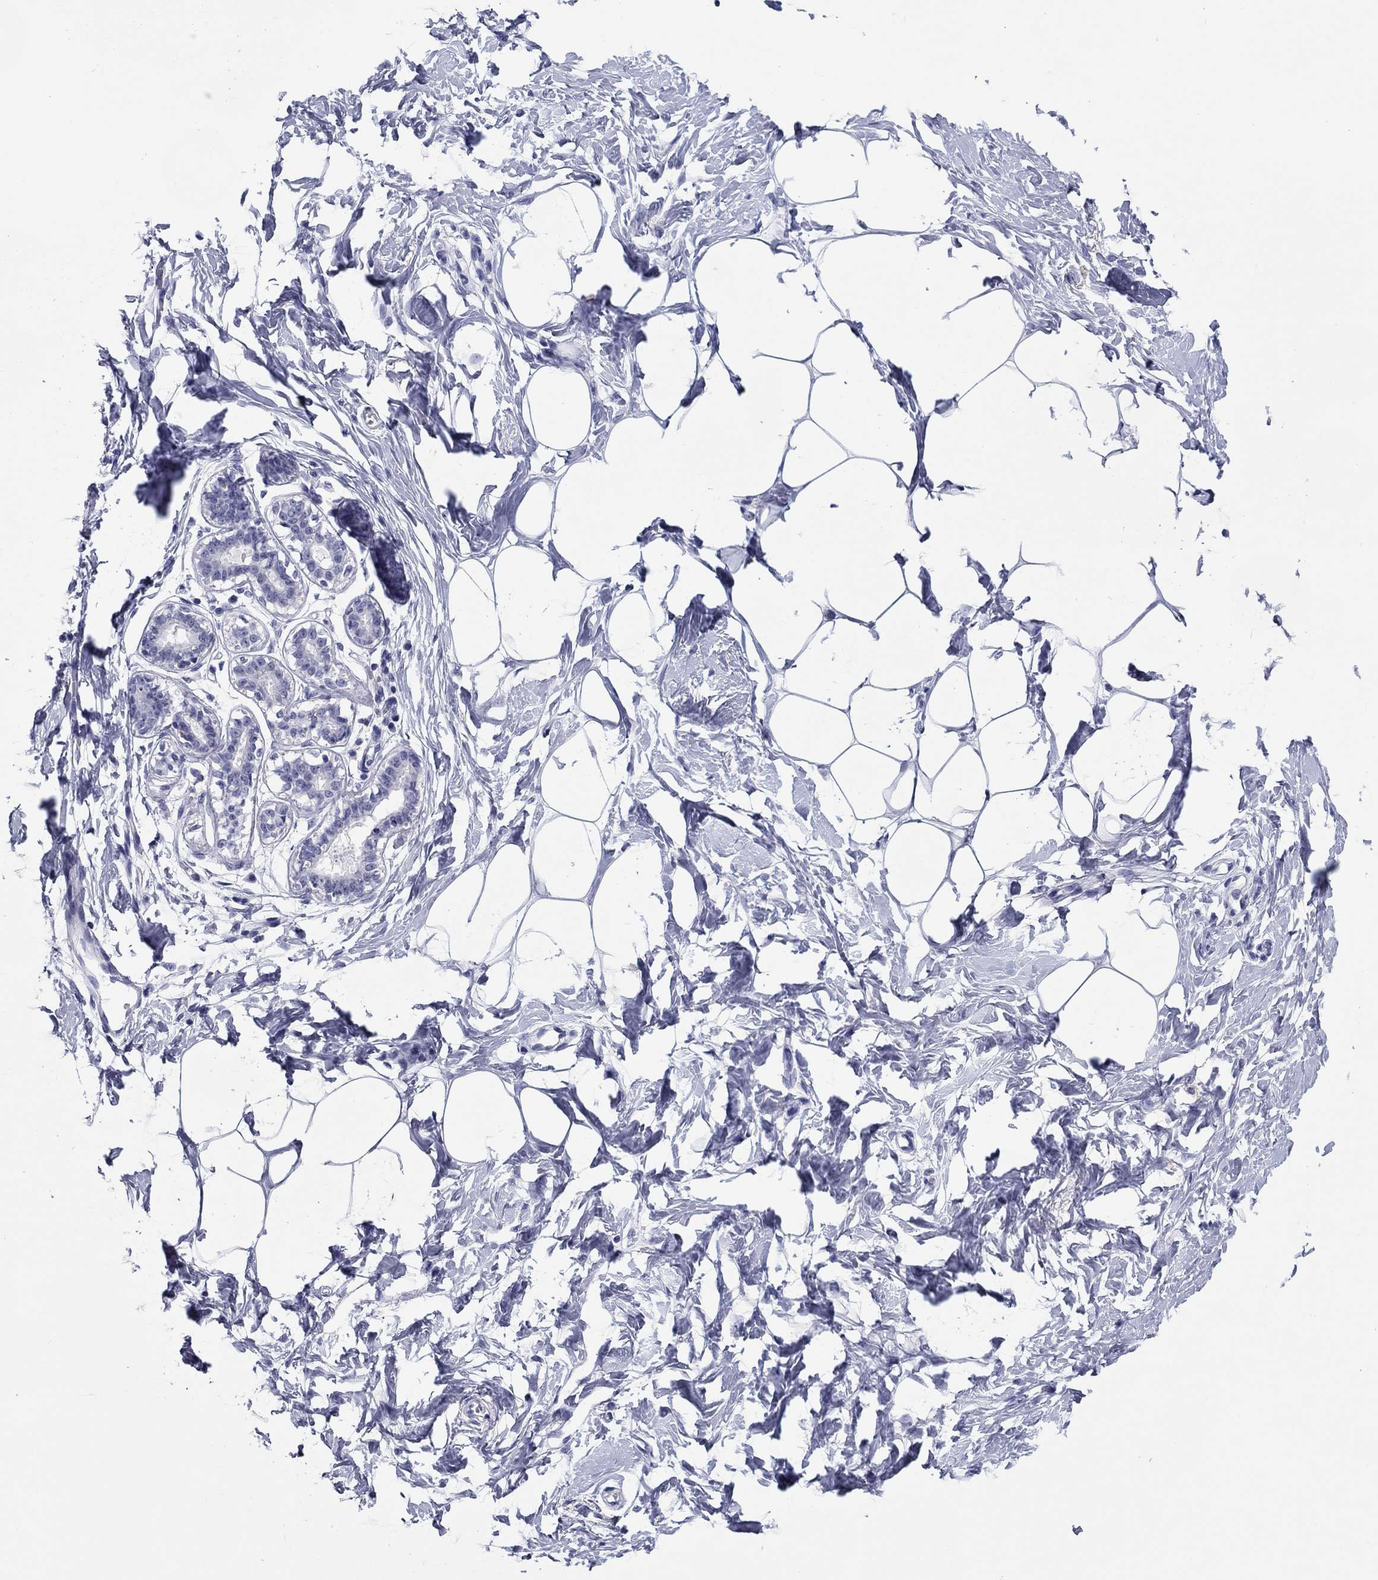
{"staining": {"intensity": "negative", "quantity": "none", "location": "none"}, "tissue": "breast", "cell_type": "Adipocytes", "image_type": "normal", "snomed": [{"axis": "morphology", "description": "Normal tissue, NOS"}, {"axis": "morphology", "description": "Lobular carcinoma, in situ"}, {"axis": "topography", "description": "Breast"}], "caption": "A micrograph of breast stained for a protein reveals no brown staining in adipocytes. (DAB IHC visualized using brightfield microscopy, high magnification).", "gene": "TCFL5", "patient": {"sex": "female", "age": 35}}